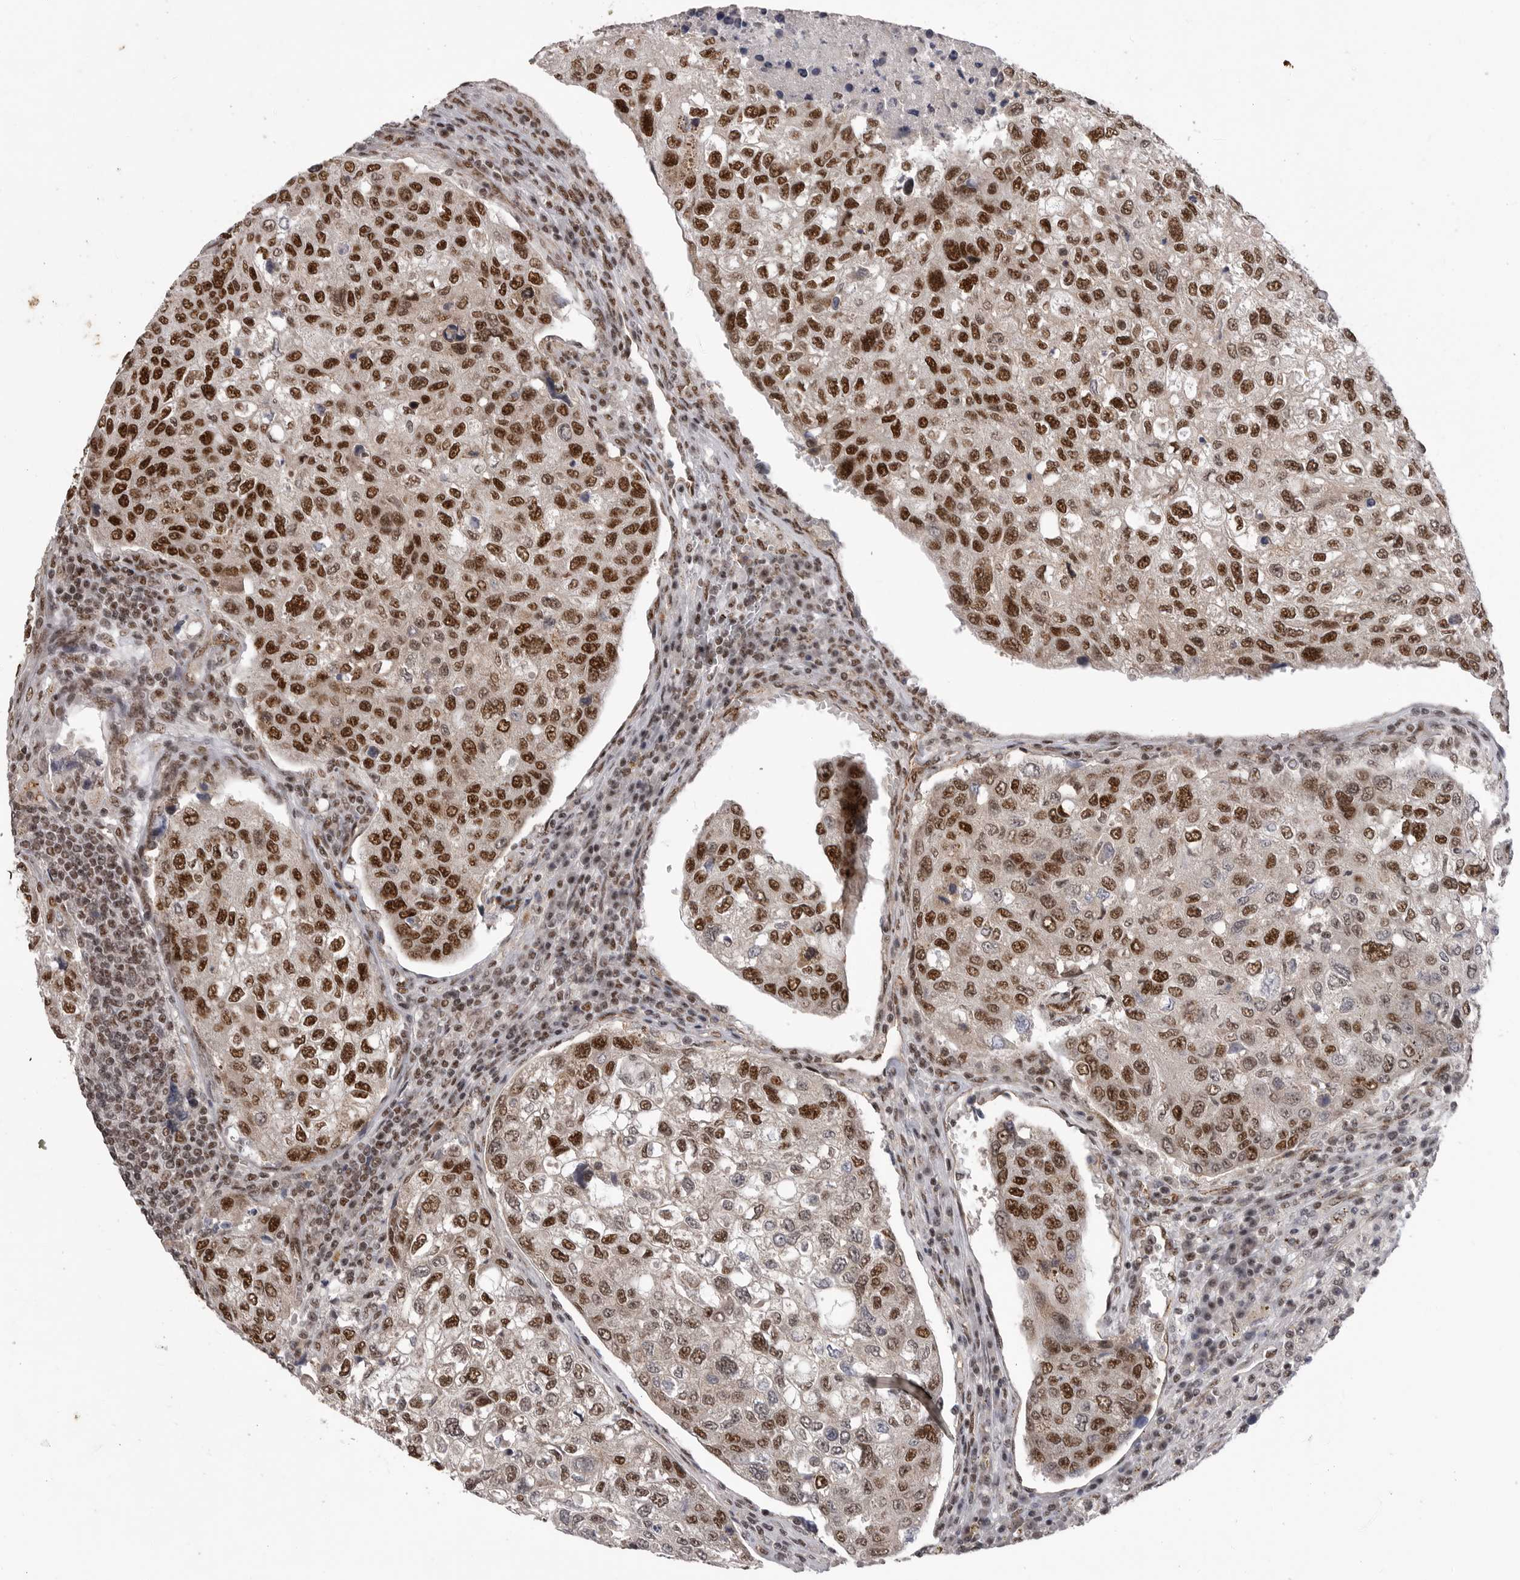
{"staining": {"intensity": "strong", "quantity": ">75%", "location": "nuclear"}, "tissue": "urothelial cancer", "cell_type": "Tumor cells", "image_type": "cancer", "snomed": [{"axis": "morphology", "description": "Urothelial carcinoma, High grade"}, {"axis": "topography", "description": "Lymph node"}, {"axis": "topography", "description": "Urinary bladder"}], "caption": "Approximately >75% of tumor cells in urothelial cancer show strong nuclear protein expression as visualized by brown immunohistochemical staining.", "gene": "PPP1R8", "patient": {"sex": "male", "age": 51}}